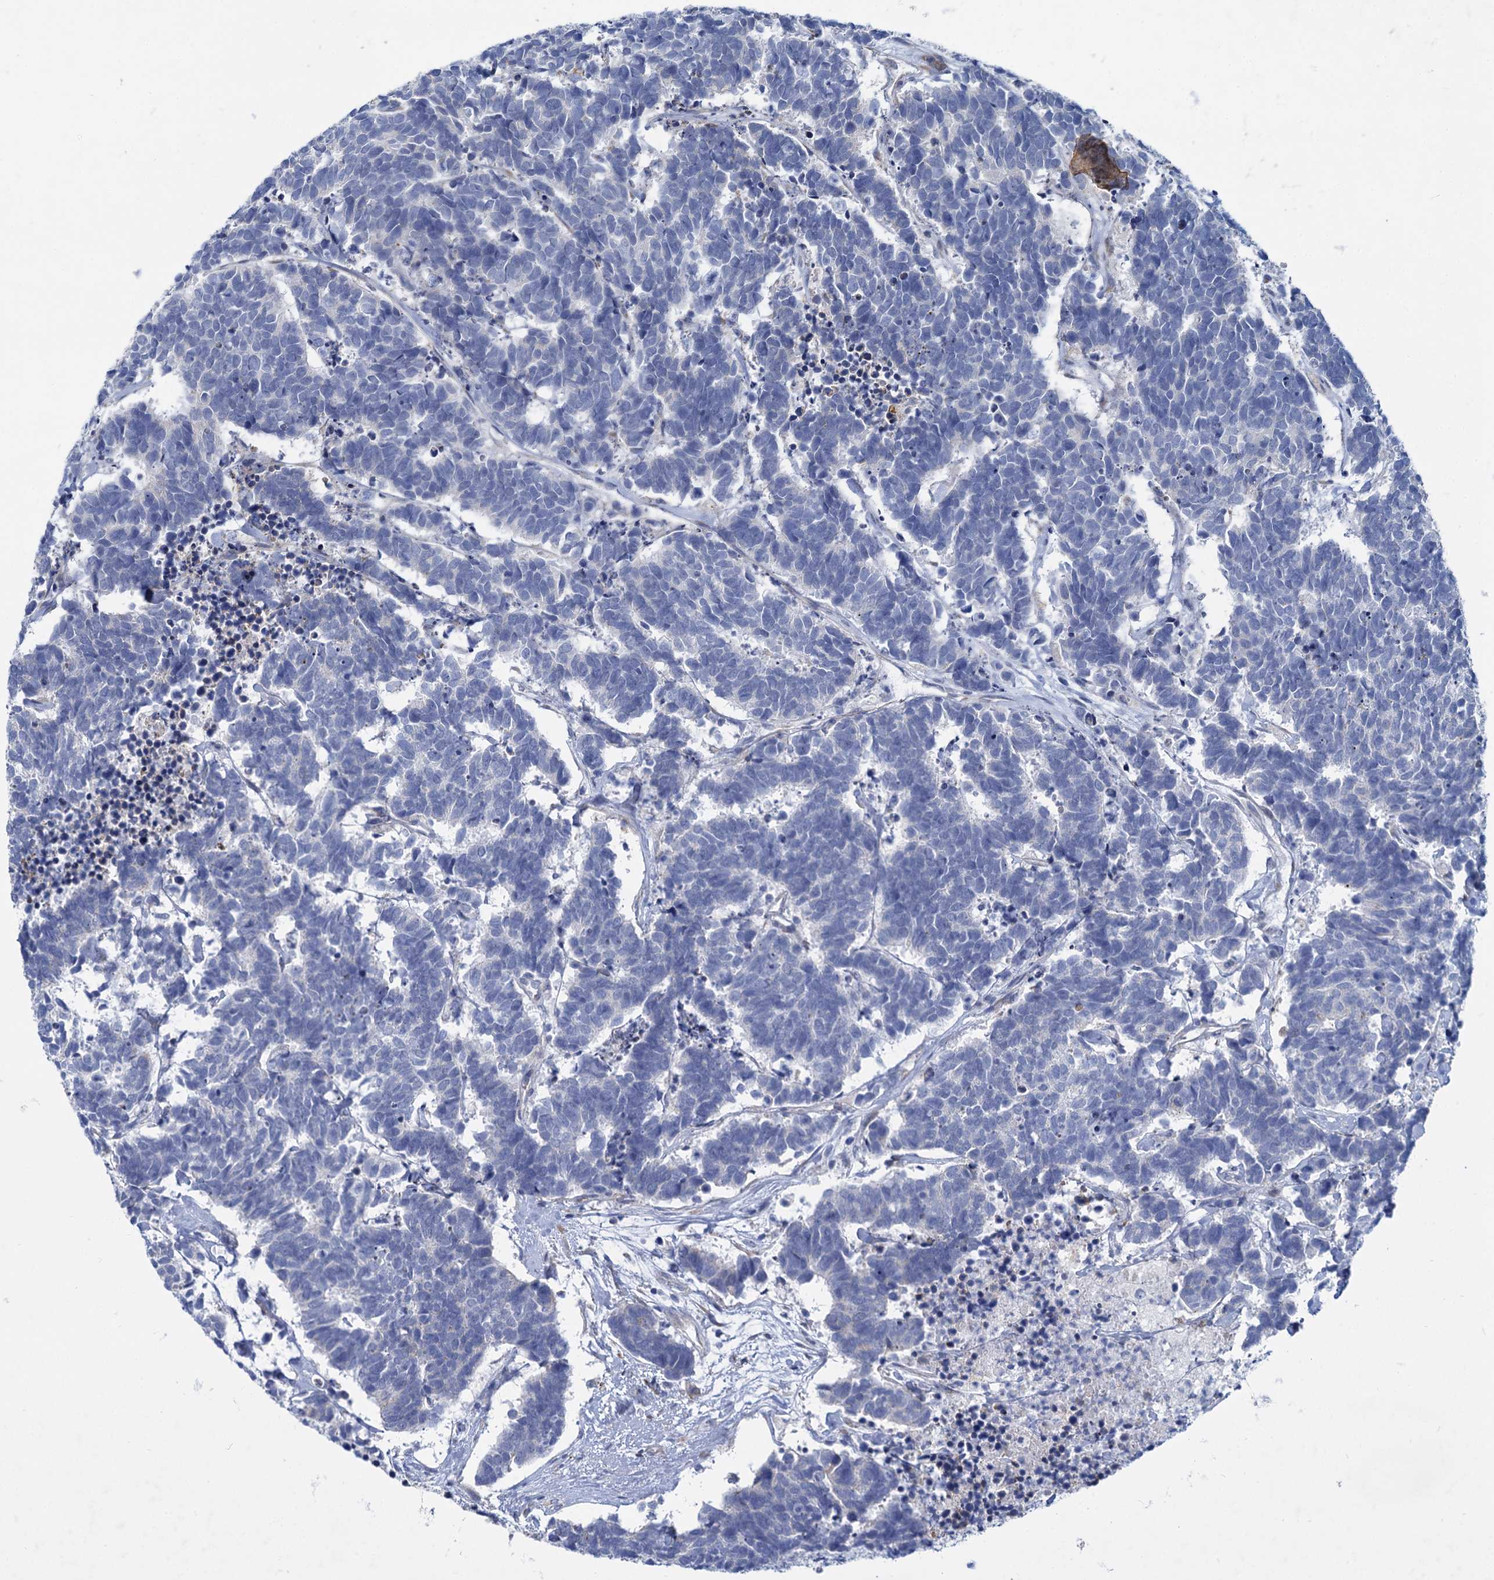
{"staining": {"intensity": "negative", "quantity": "none", "location": "none"}, "tissue": "carcinoid", "cell_type": "Tumor cells", "image_type": "cancer", "snomed": [{"axis": "morphology", "description": "Carcinoma, NOS"}, {"axis": "morphology", "description": "Carcinoid, malignant, NOS"}, {"axis": "topography", "description": "Urinary bladder"}], "caption": "This histopathology image is of carcinoma stained with immunohistochemistry (IHC) to label a protein in brown with the nuclei are counter-stained blue. There is no expression in tumor cells.", "gene": "PRSS35", "patient": {"sex": "male", "age": 57}}